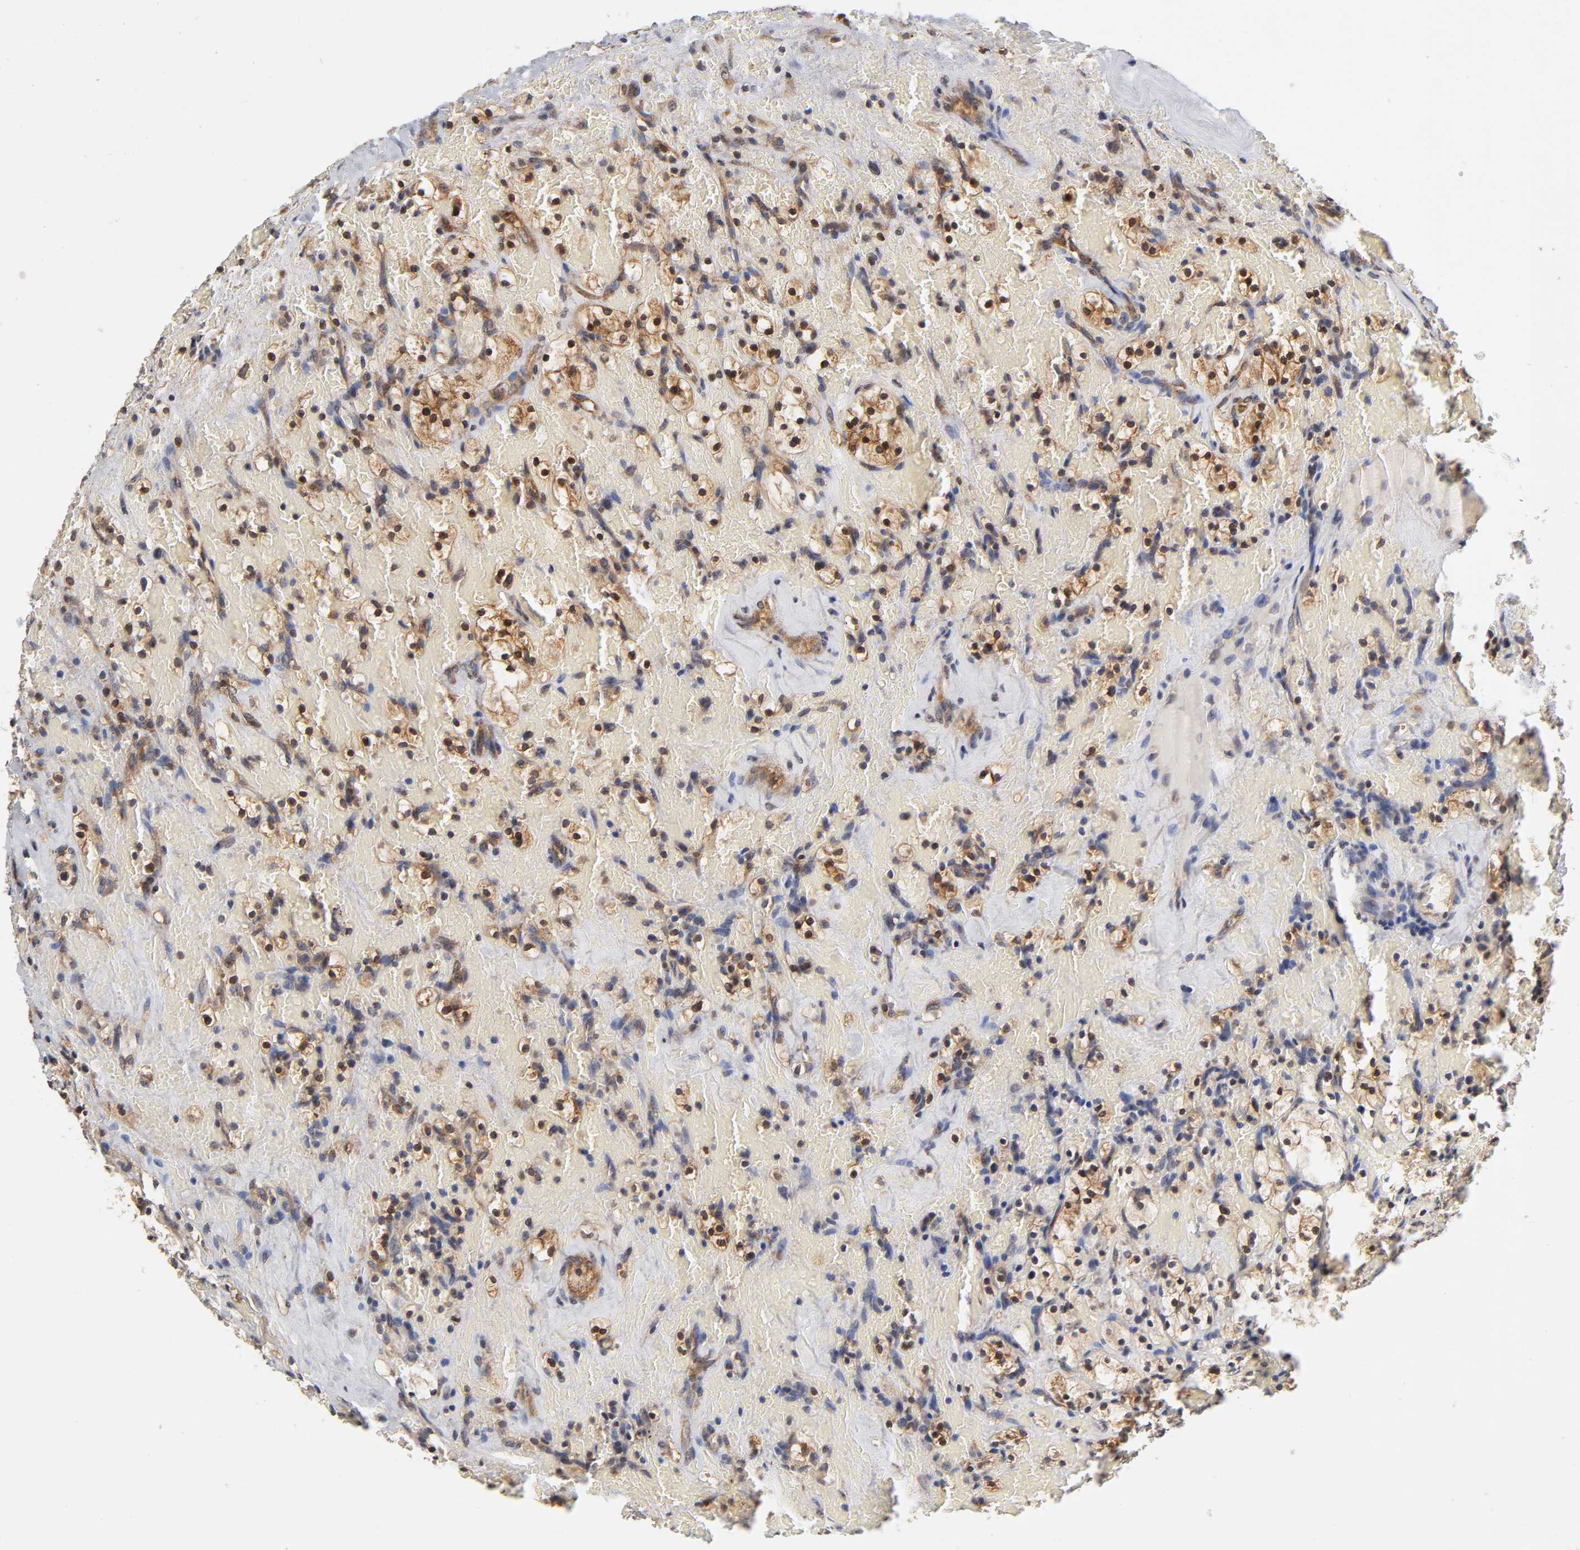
{"staining": {"intensity": "moderate", "quantity": ">75%", "location": "cytoplasmic/membranous,nuclear"}, "tissue": "renal cancer", "cell_type": "Tumor cells", "image_type": "cancer", "snomed": [{"axis": "morphology", "description": "Adenocarcinoma, NOS"}, {"axis": "topography", "description": "Kidney"}], "caption": "Protein analysis of renal cancer (adenocarcinoma) tissue displays moderate cytoplasmic/membranous and nuclear expression in about >75% of tumor cells.", "gene": "PAFAH1B1", "patient": {"sex": "female", "age": 83}}